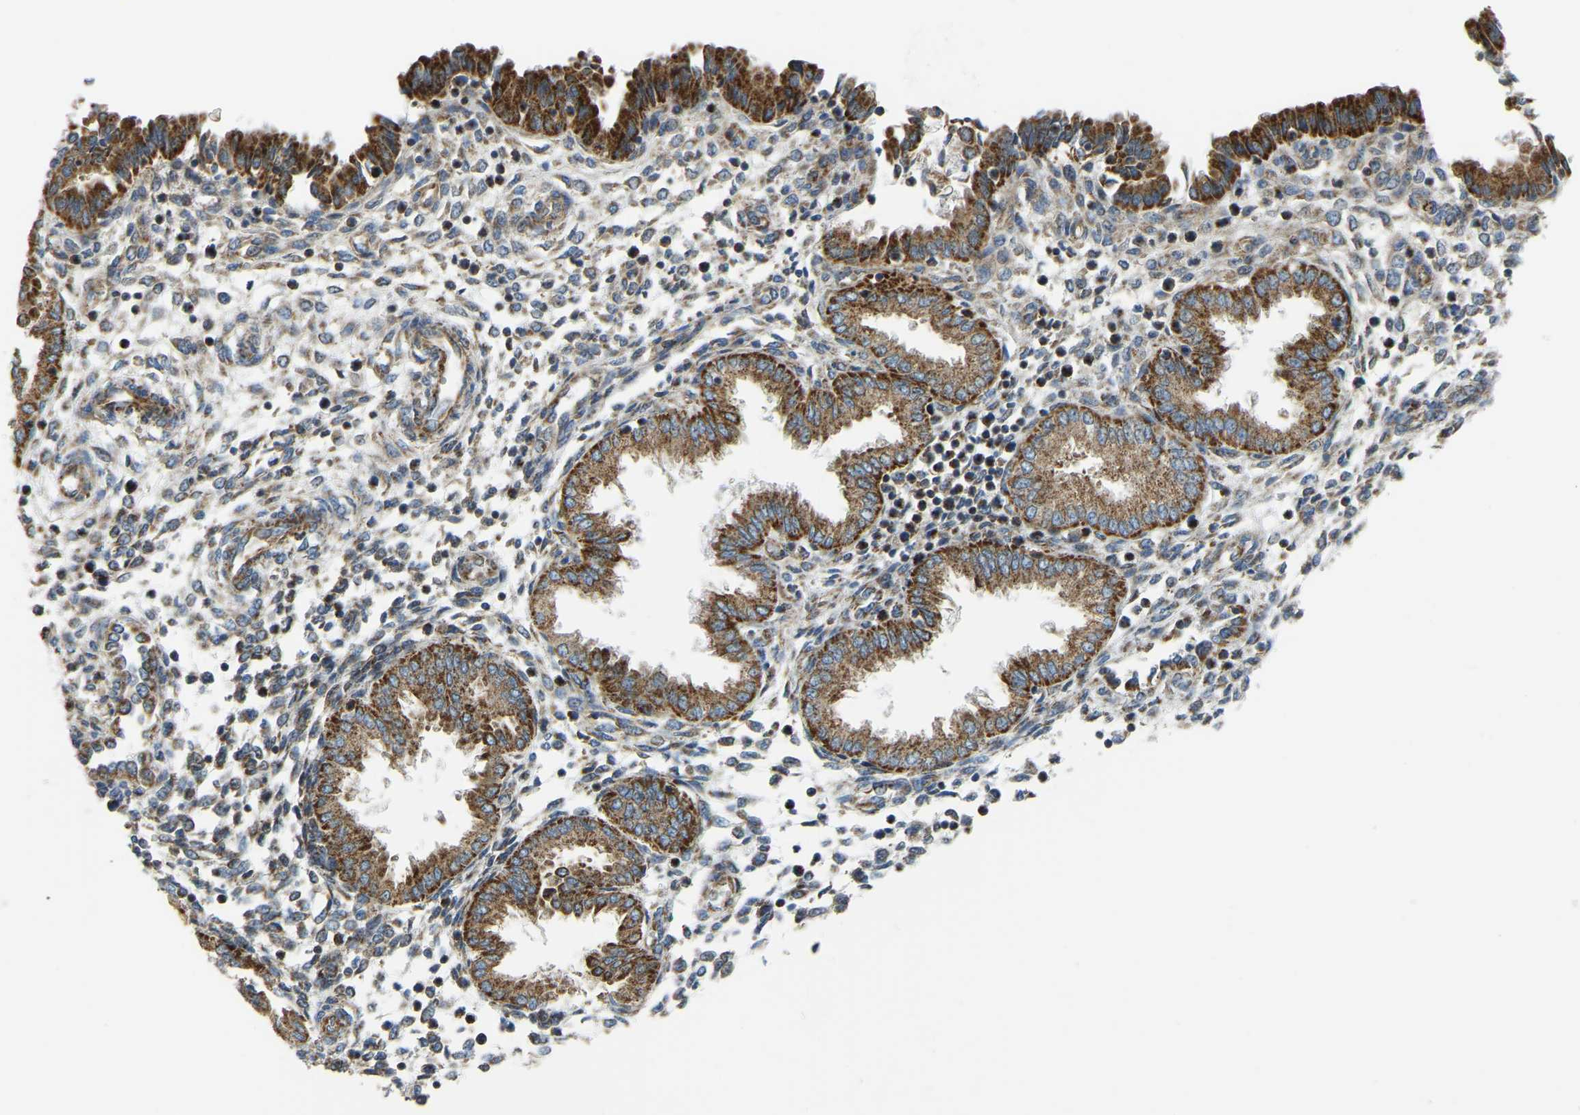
{"staining": {"intensity": "moderate", "quantity": ">75%", "location": "cytoplasmic/membranous"}, "tissue": "endometrium", "cell_type": "Cells in endometrial stroma", "image_type": "normal", "snomed": [{"axis": "morphology", "description": "Normal tissue, NOS"}, {"axis": "topography", "description": "Endometrium"}], "caption": "Immunohistochemistry image of benign endometrium: endometrium stained using IHC demonstrates medium levels of moderate protein expression localized specifically in the cytoplasmic/membranous of cells in endometrial stroma, appearing as a cytoplasmic/membranous brown color.", "gene": "PSMD7", "patient": {"sex": "female", "age": 33}}